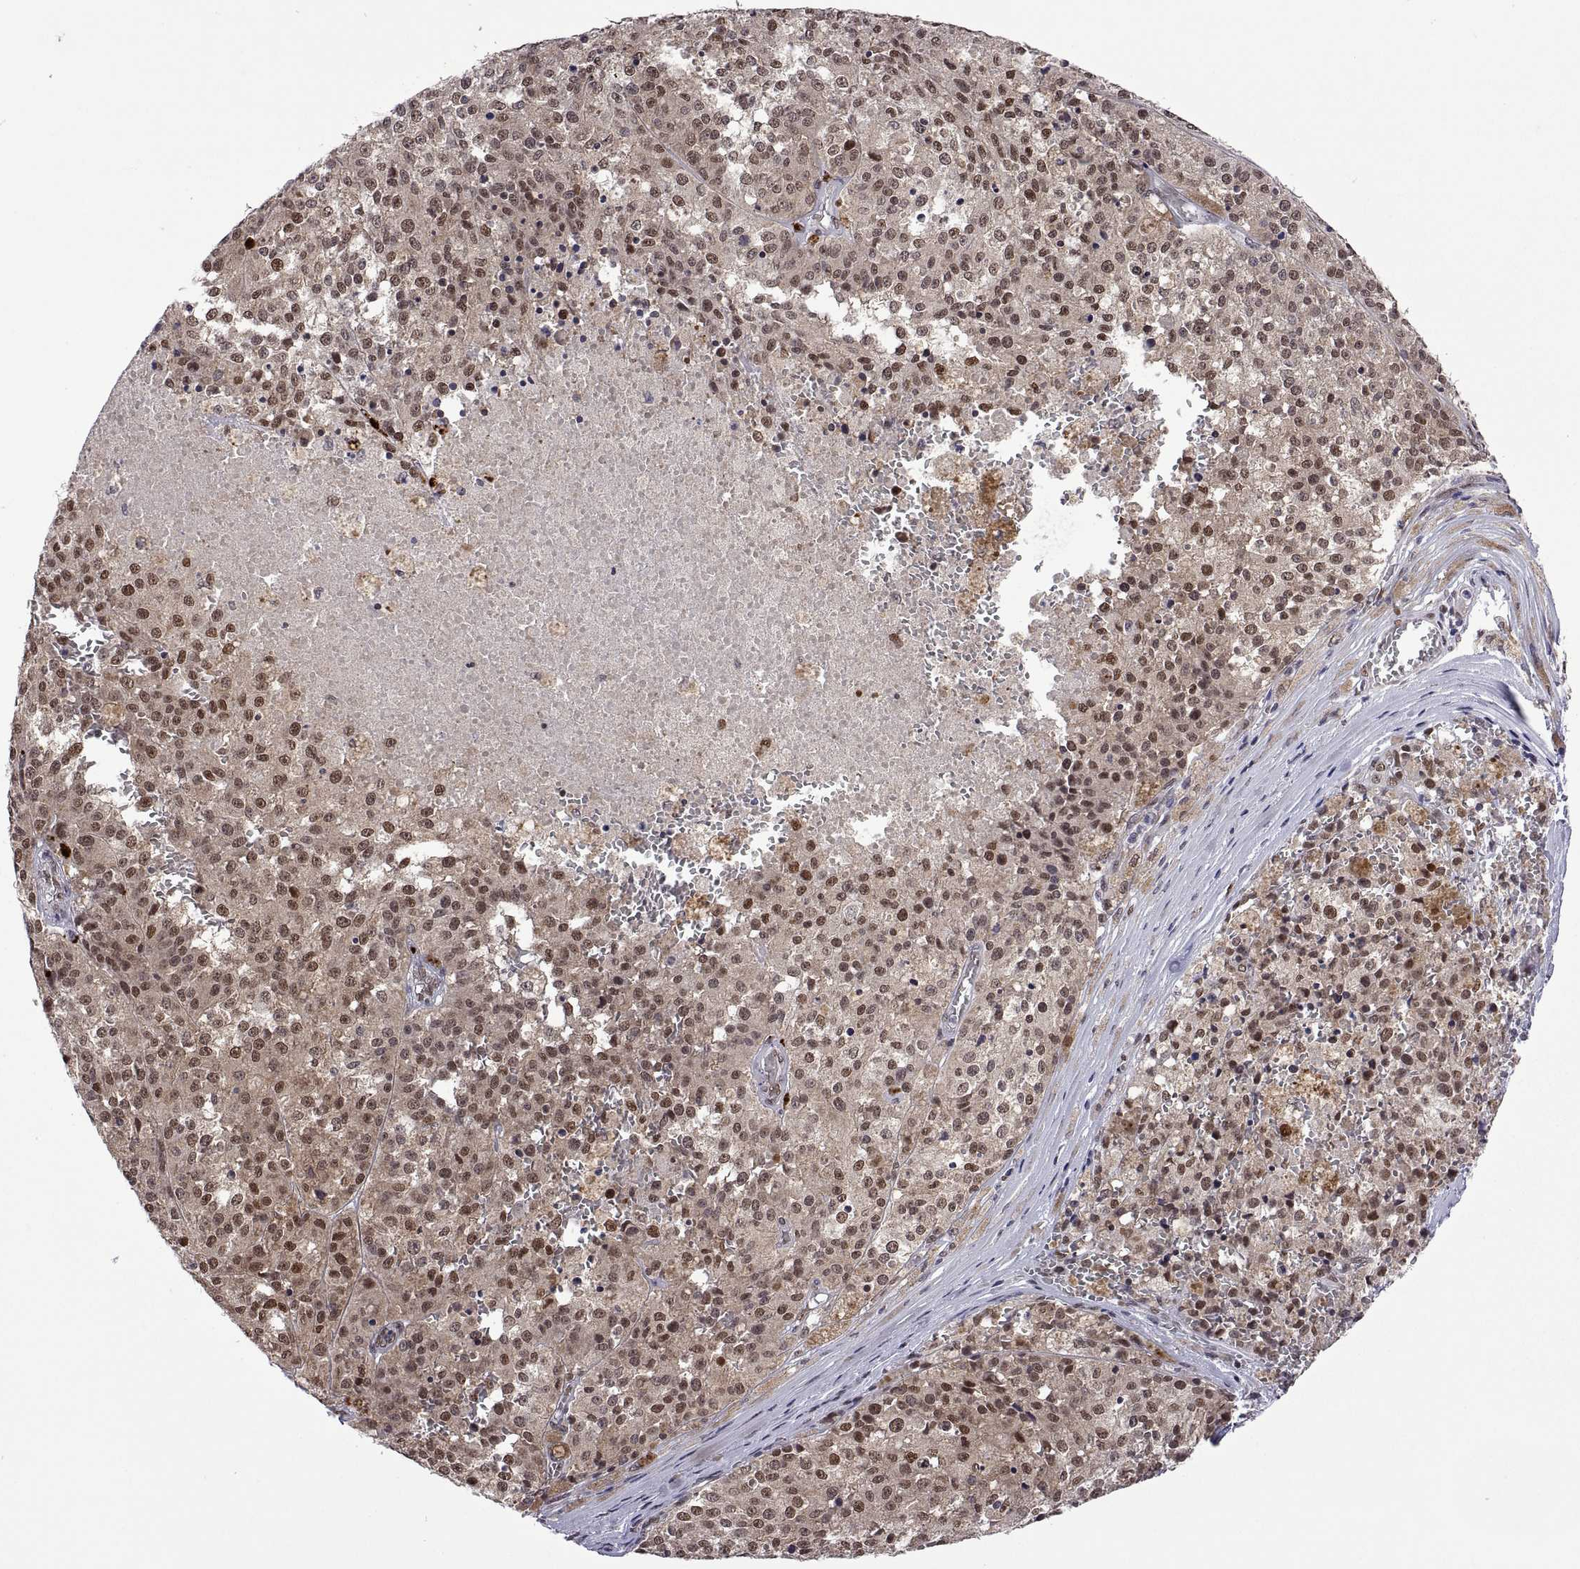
{"staining": {"intensity": "moderate", "quantity": "25%-75%", "location": "cytoplasmic/membranous,nuclear"}, "tissue": "melanoma", "cell_type": "Tumor cells", "image_type": "cancer", "snomed": [{"axis": "morphology", "description": "Malignant melanoma, Metastatic site"}, {"axis": "topography", "description": "Lymph node"}], "caption": "DAB (3,3'-diaminobenzidine) immunohistochemical staining of melanoma demonstrates moderate cytoplasmic/membranous and nuclear protein staining in approximately 25%-75% of tumor cells. (brown staining indicates protein expression, while blue staining denotes nuclei).", "gene": "NR4A1", "patient": {"sex": "female", "age": 64}}